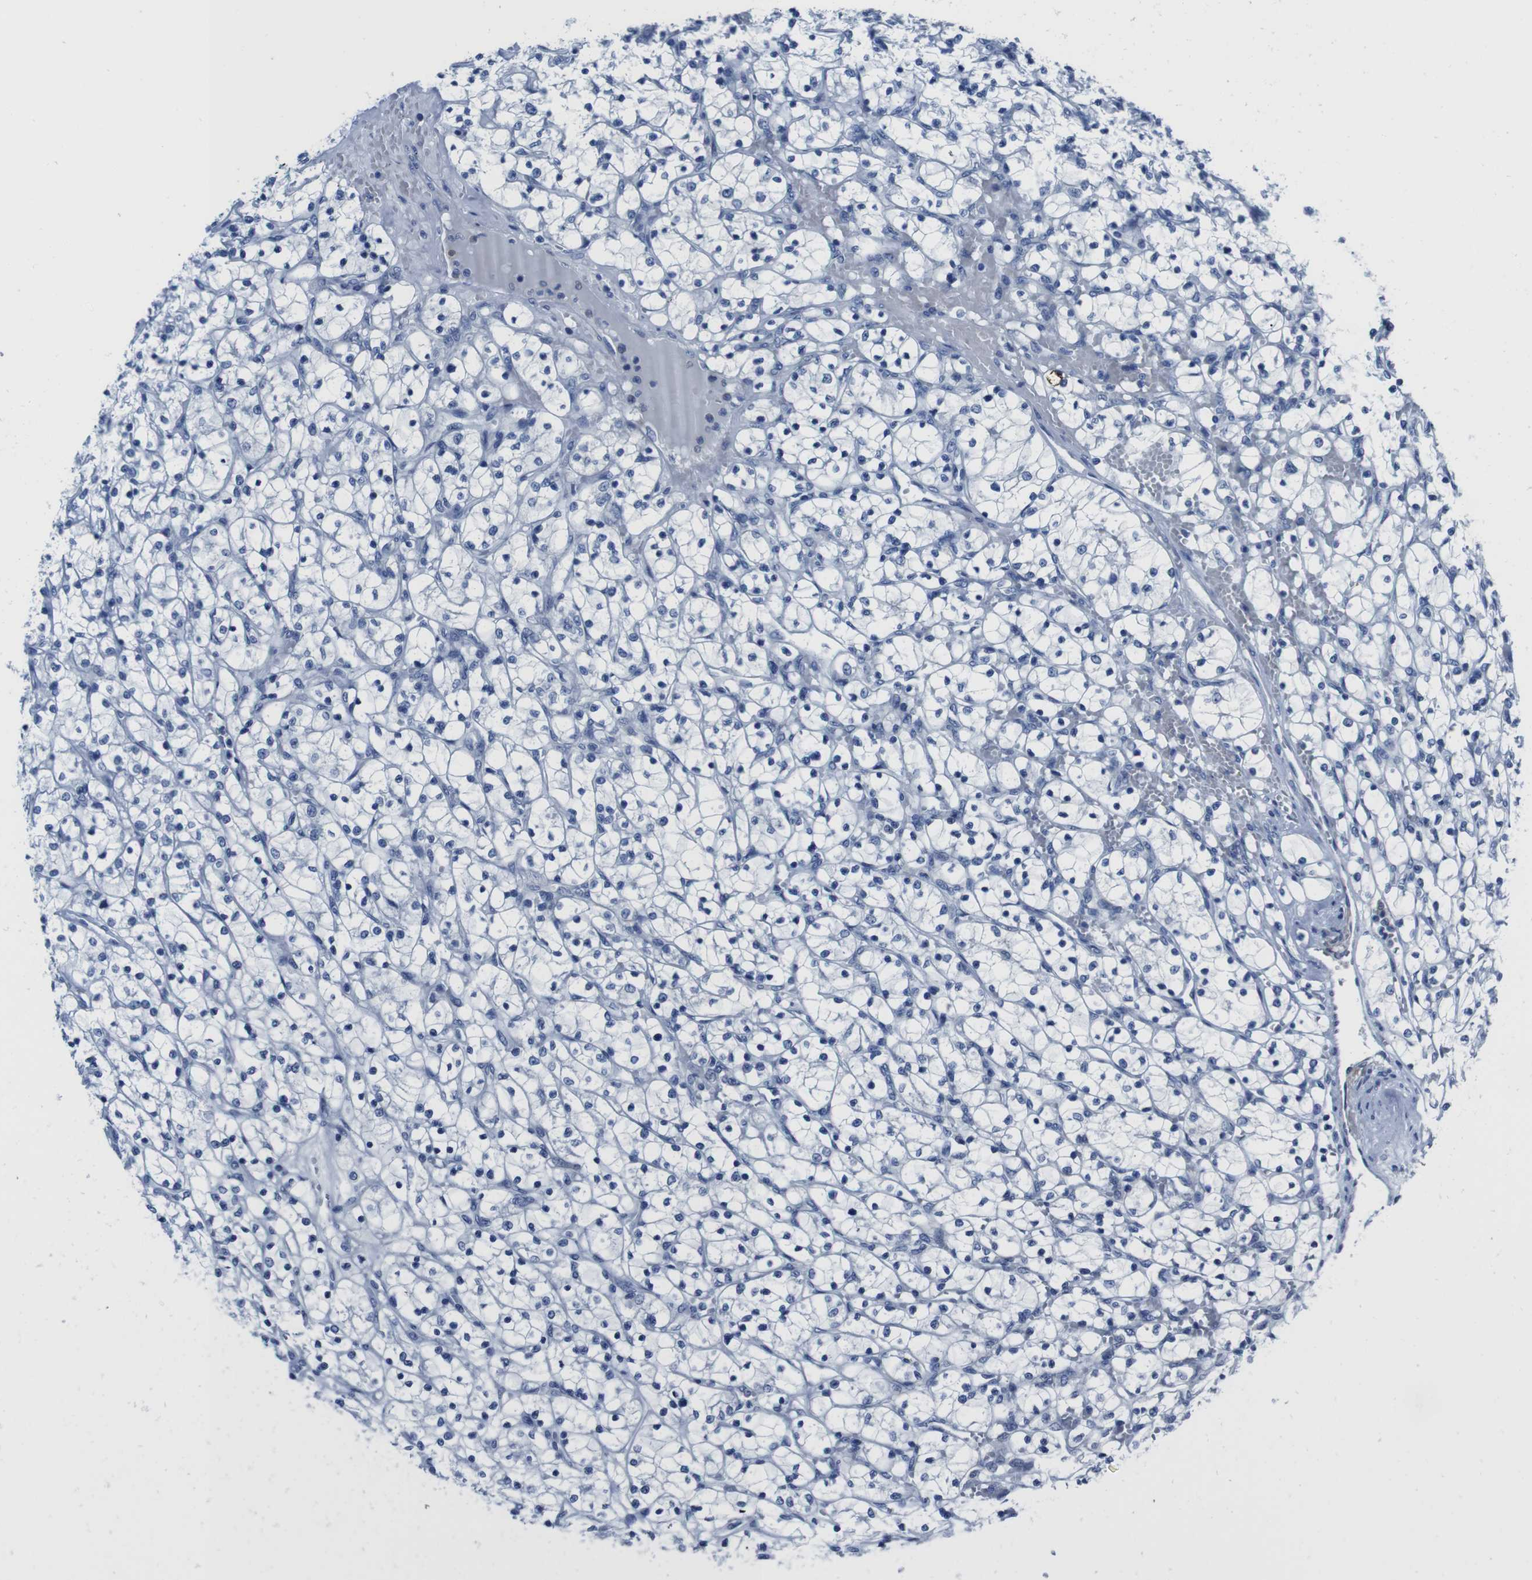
{"staining": {"intensity": "negative", "quantity": "none", "location": "none"}, "tissue": "renal cancer", "cell_type": "Tumor cells", "image_type": "cancer", "snomed": [{"axis": "morphology", "description": "Adenocarcinoma, NOS"}, {"axis": "topography", "description": "Kidney"}], "caption": "This is an IHC image of human renal adenocarcinoma. There is no staining in tumor cells.", "gene": "EIF4A1", "patient": {"sex": "female", "age": 69}}